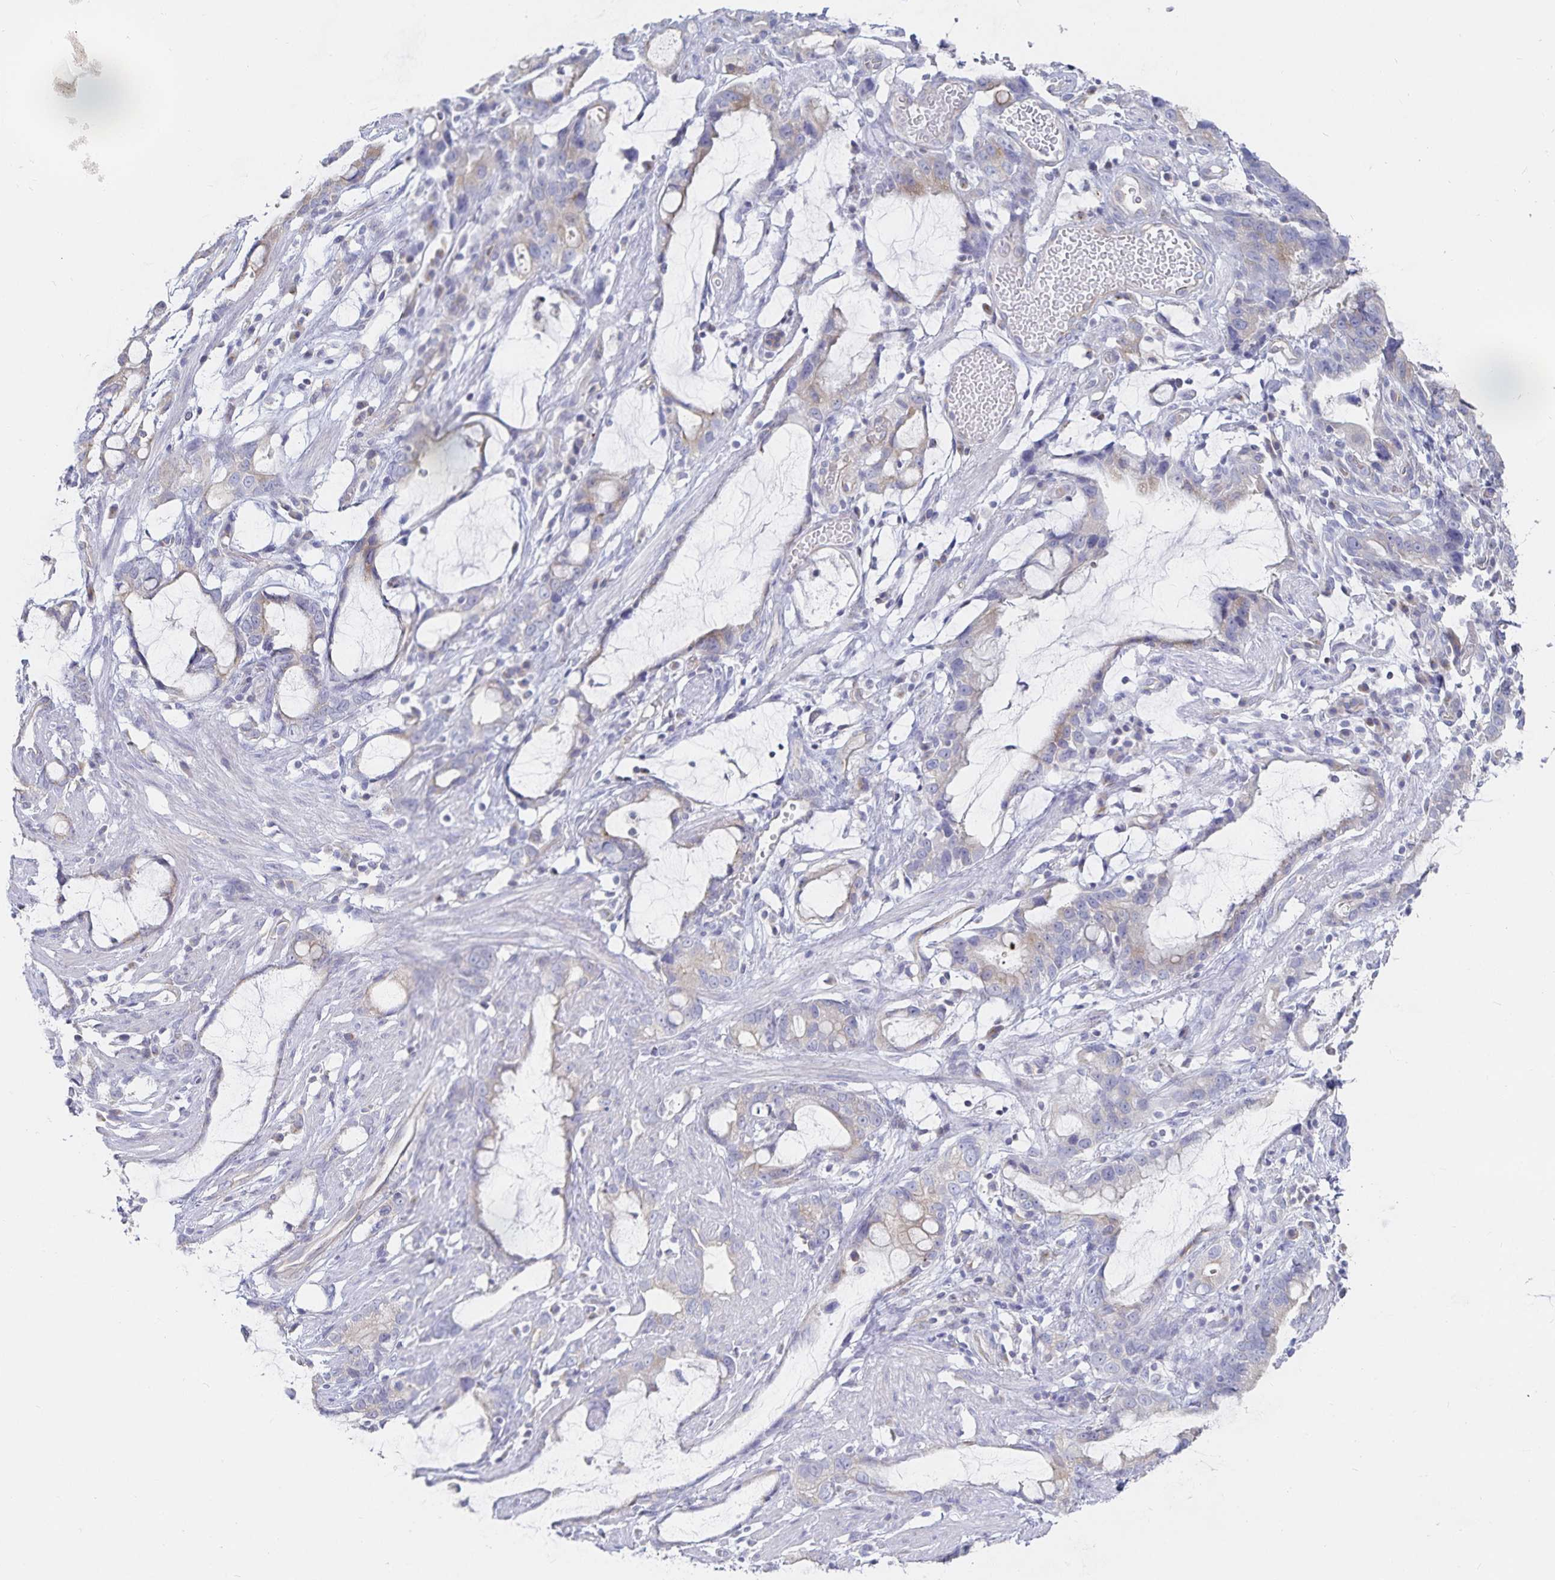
{"staining": {"intensity": "weak", "quantity": "<25%", "location": "cytoplasmic/membranous"}, "tissue": "stomach cancer", "cell_type": "Tumor cells", "image_type": "cancer", "snomed": [{"axis": "morphology", "description": "Adenocarcinoma, NOS"}, {"axis": "topography", "description": "Stomach"}], "caption": "Immunohistochemistry of human stomach cancer reveals no positivity in tumor cells.", "gene": "SFTPA1", "patient": {"sex": "male", "age": 55}}